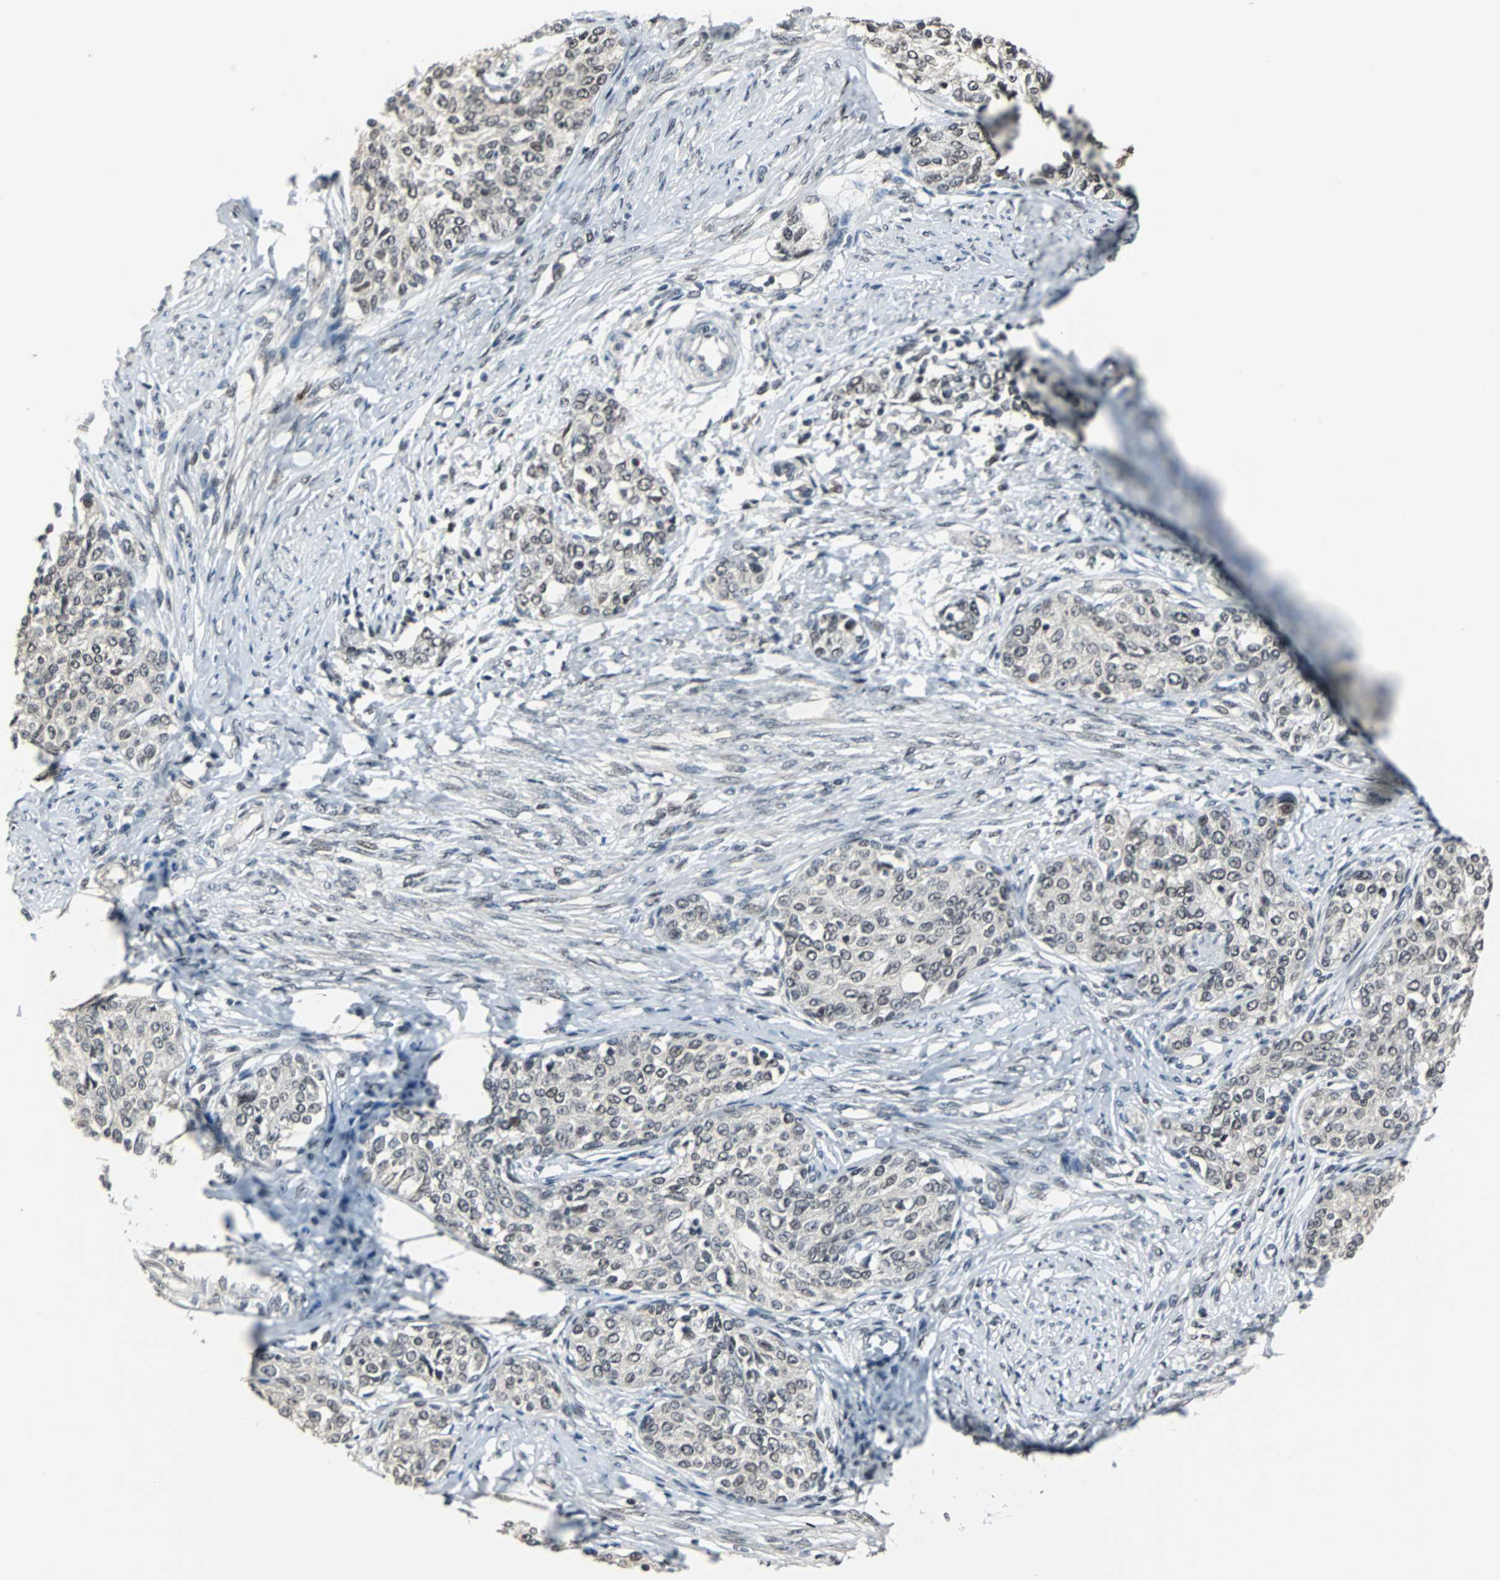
{"staining": {"intensity": "negative", "quantity": "none", "location": "none"}, "tissue": "cervical cancer", "cell_type": "Tumor cells", "image_type": "cancer", "snomed": [{"axis": "morphology", "description": "Squamous cell carcinoma, NOS"}, {"axis": "morphology", "description": "Adenocarcinoma, NOS"}, {"axis": "topography", "description": "Cervix"}], "caption": "Immunohistochemistry of cervical cancer (adenocarcinoma) demonstrates no staining in tumor cells.", "gene": "MKX", "patient": {"sex": "female", "age": 52}}